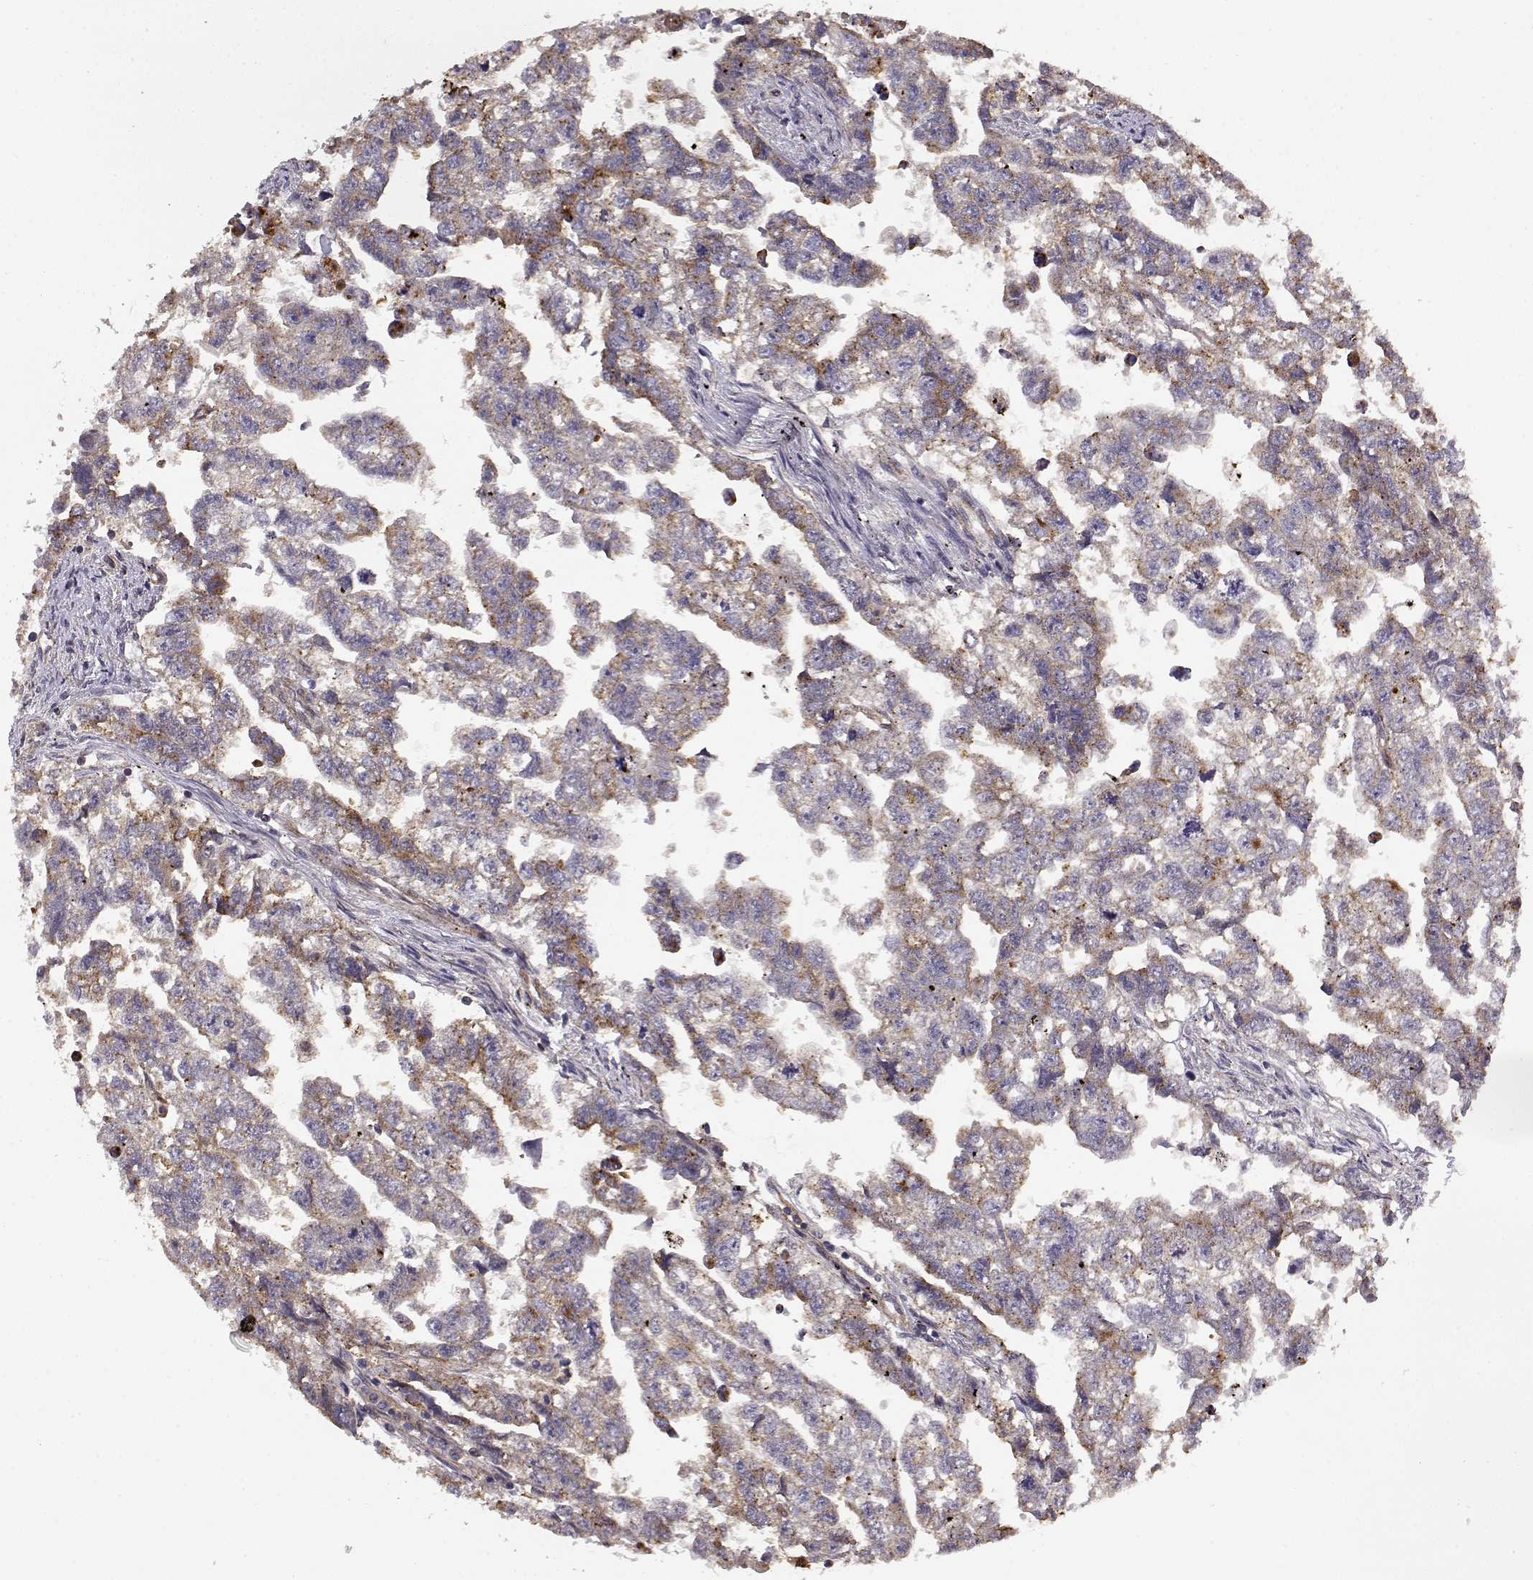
{"staining": {"intensity": "moderate", "quantity": "<25%", "location": "cytoplasmic/membranous"}, "tissue": "testis cancer", "cell_type": "Tumor cells", "image_type": "cancer", "snomed": [{"axis": "morphology", "description": "Carcinoma, Embryonal, NOS"}, {"axis": "morphology", "description": "Teratoma, malignant, NOS"}, {"axis": "topography", "description": "Testis"}], "caption": "There is low levels of moderate cytoplasmic/membranous expression in tumor cells of embryonal carcinoma (testis), as demonstrated by immunohistochemical staining (brown color).", "gene": "IFITM1", "patient": {"sex": "male", "age": 44}}